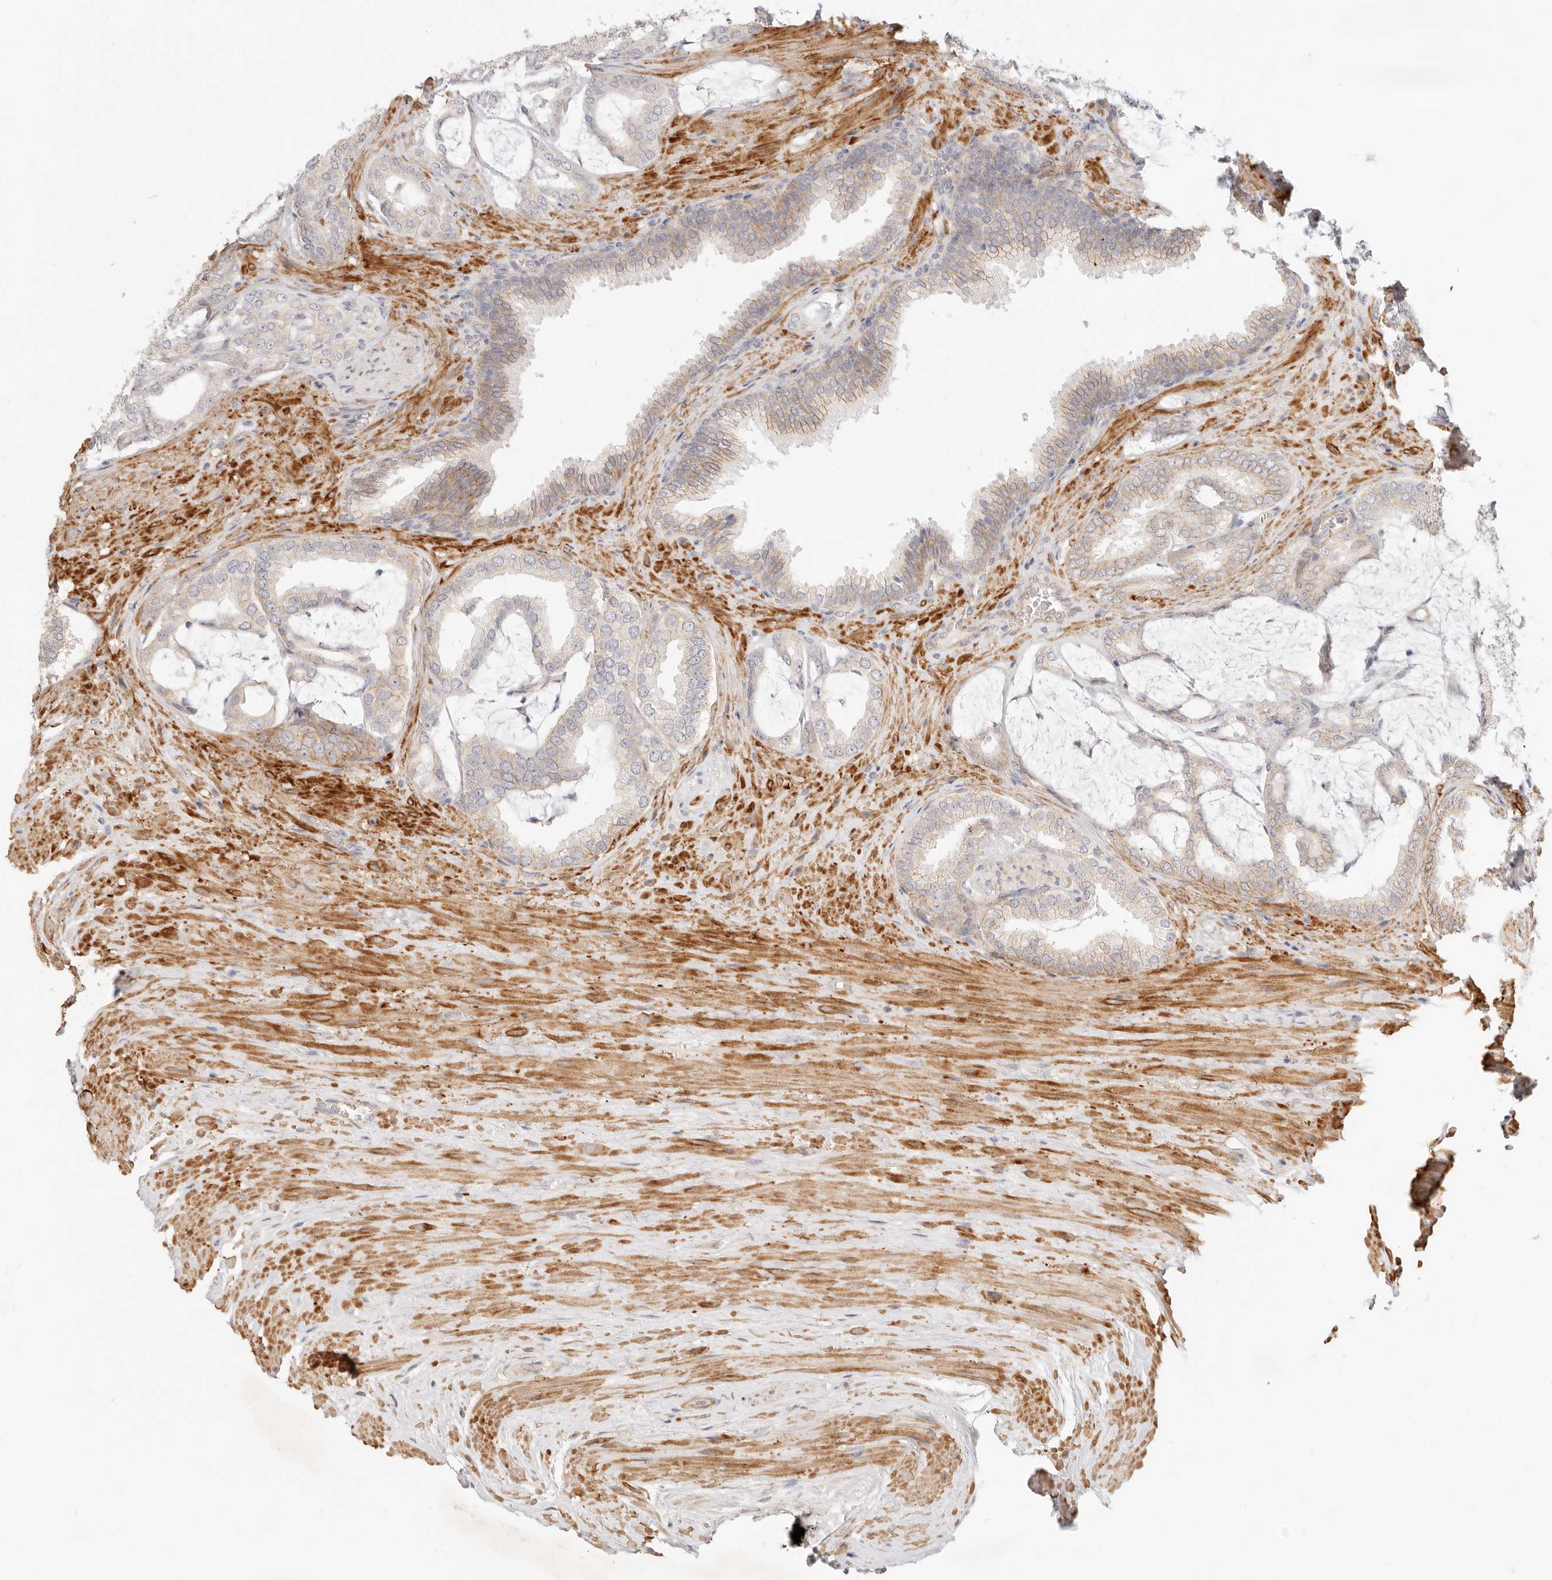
{"staining": {"intensity": "weak", "quantity": "25%-75%", "location": "cytoplasmic/membranous"}, "tissue": "prostate cancer", "cell_type": "Tumor cells", "image_type": "cancer", "snomed": [{"axis": "morphology", "description": "Adenocarcinoma, Low grade"}, {"axis": "topography", "description": "Prostate"}], "caption": "Tumor cells demonstrate low levels of weak cytoplasmic/membranous staining in about 25%-75% of cells in human prostate low-grade adenocarcinoma.", "gene": "UBXN10", "patient": {"sex": "male", "age": 71}}